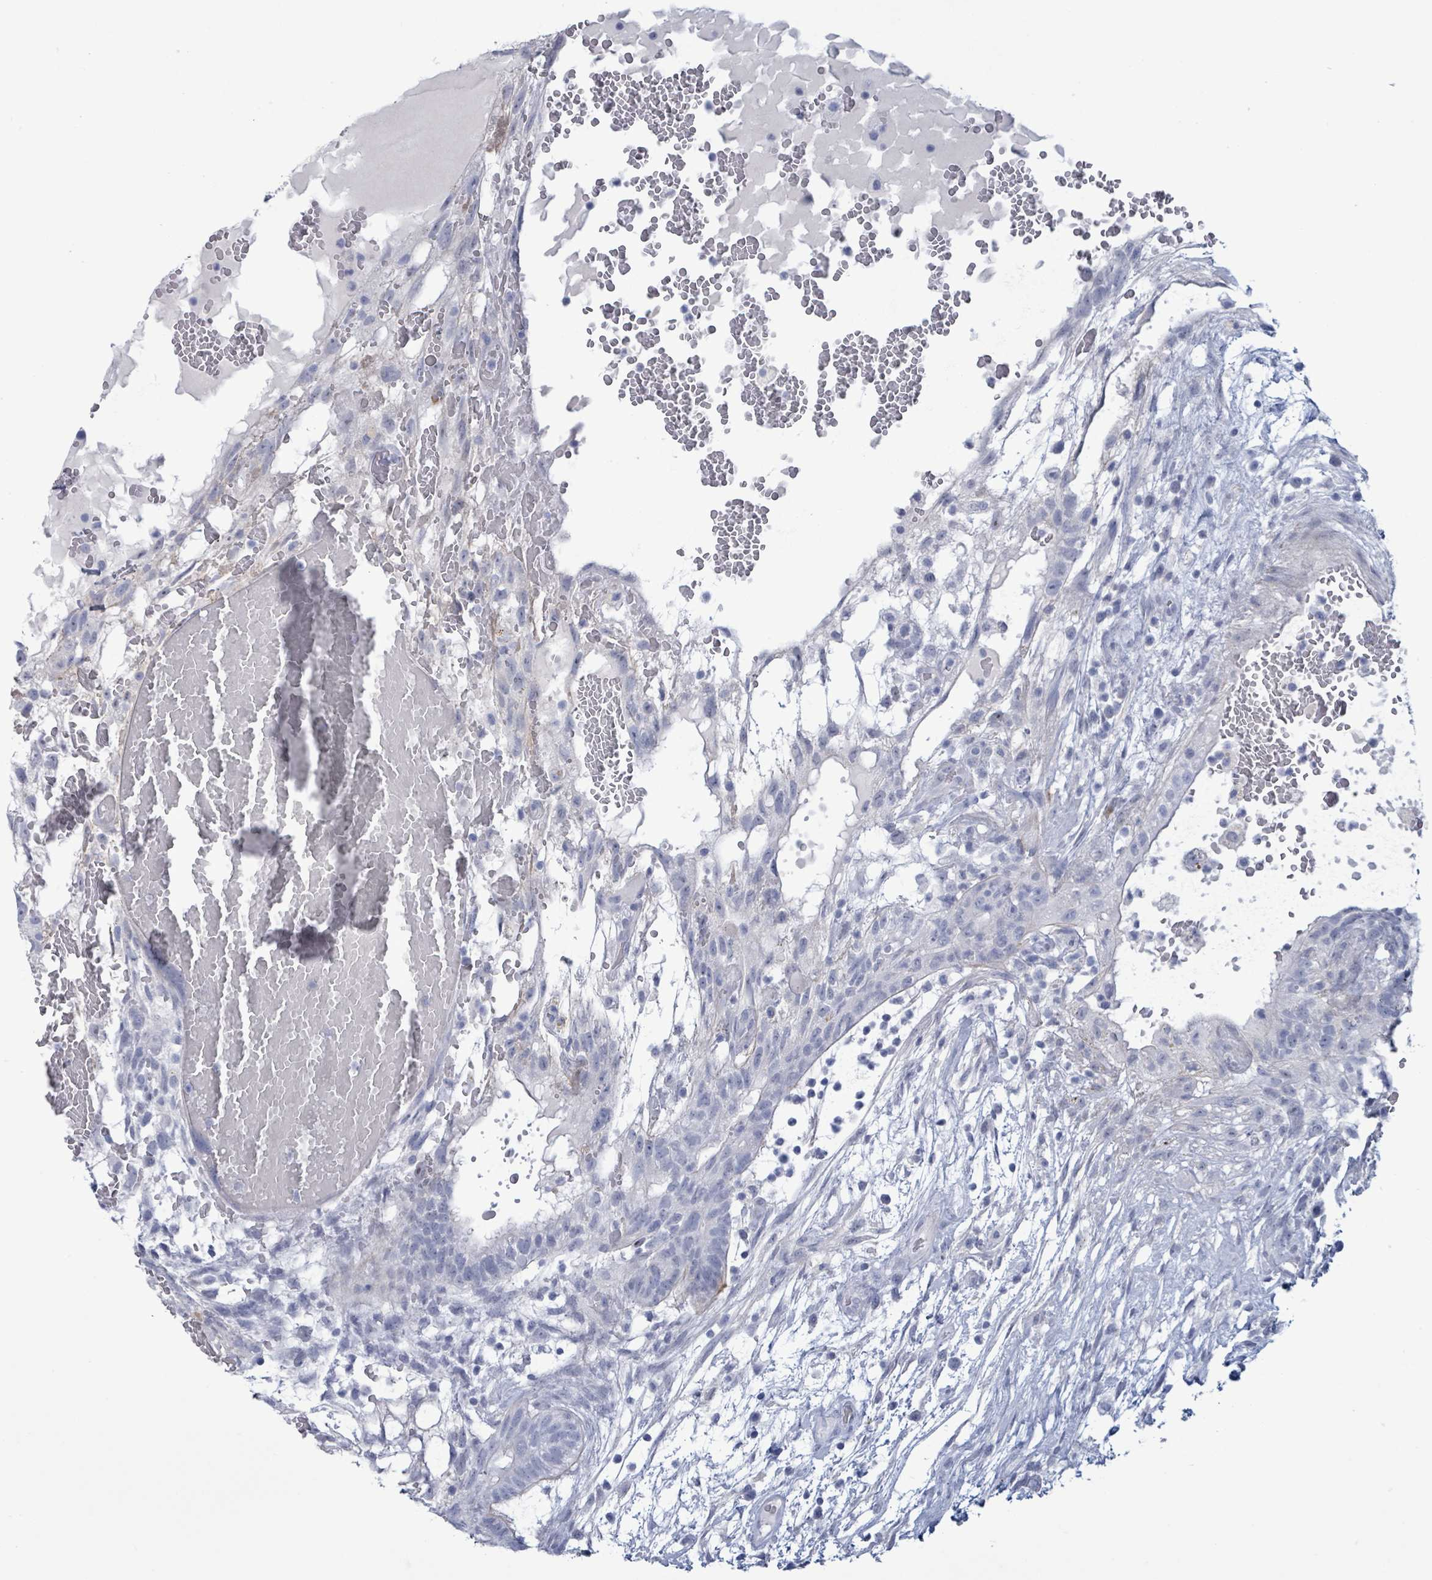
{"staining": {"intensity": "negative", "quantity": "none", "location": "none"}, "tissue": "testis cancer", "cell_type": "Tumor cells", "image_type": "cancer", "snomed": [{"axis": "morphology", "description": "Normal tissue, NOS"}, {"axis": "morphology", "description": "Carcinoma, Embryonal, NOS"}, {"axis": "topography", "description": "Testis"}], "caption": "Testis cancer (embryonal carcinoma) was stained to show a protein in brown. There is no significant expression in tumor cells.", "gene": "ZNF771", "patient": {"sex": "male", "age": 32}}